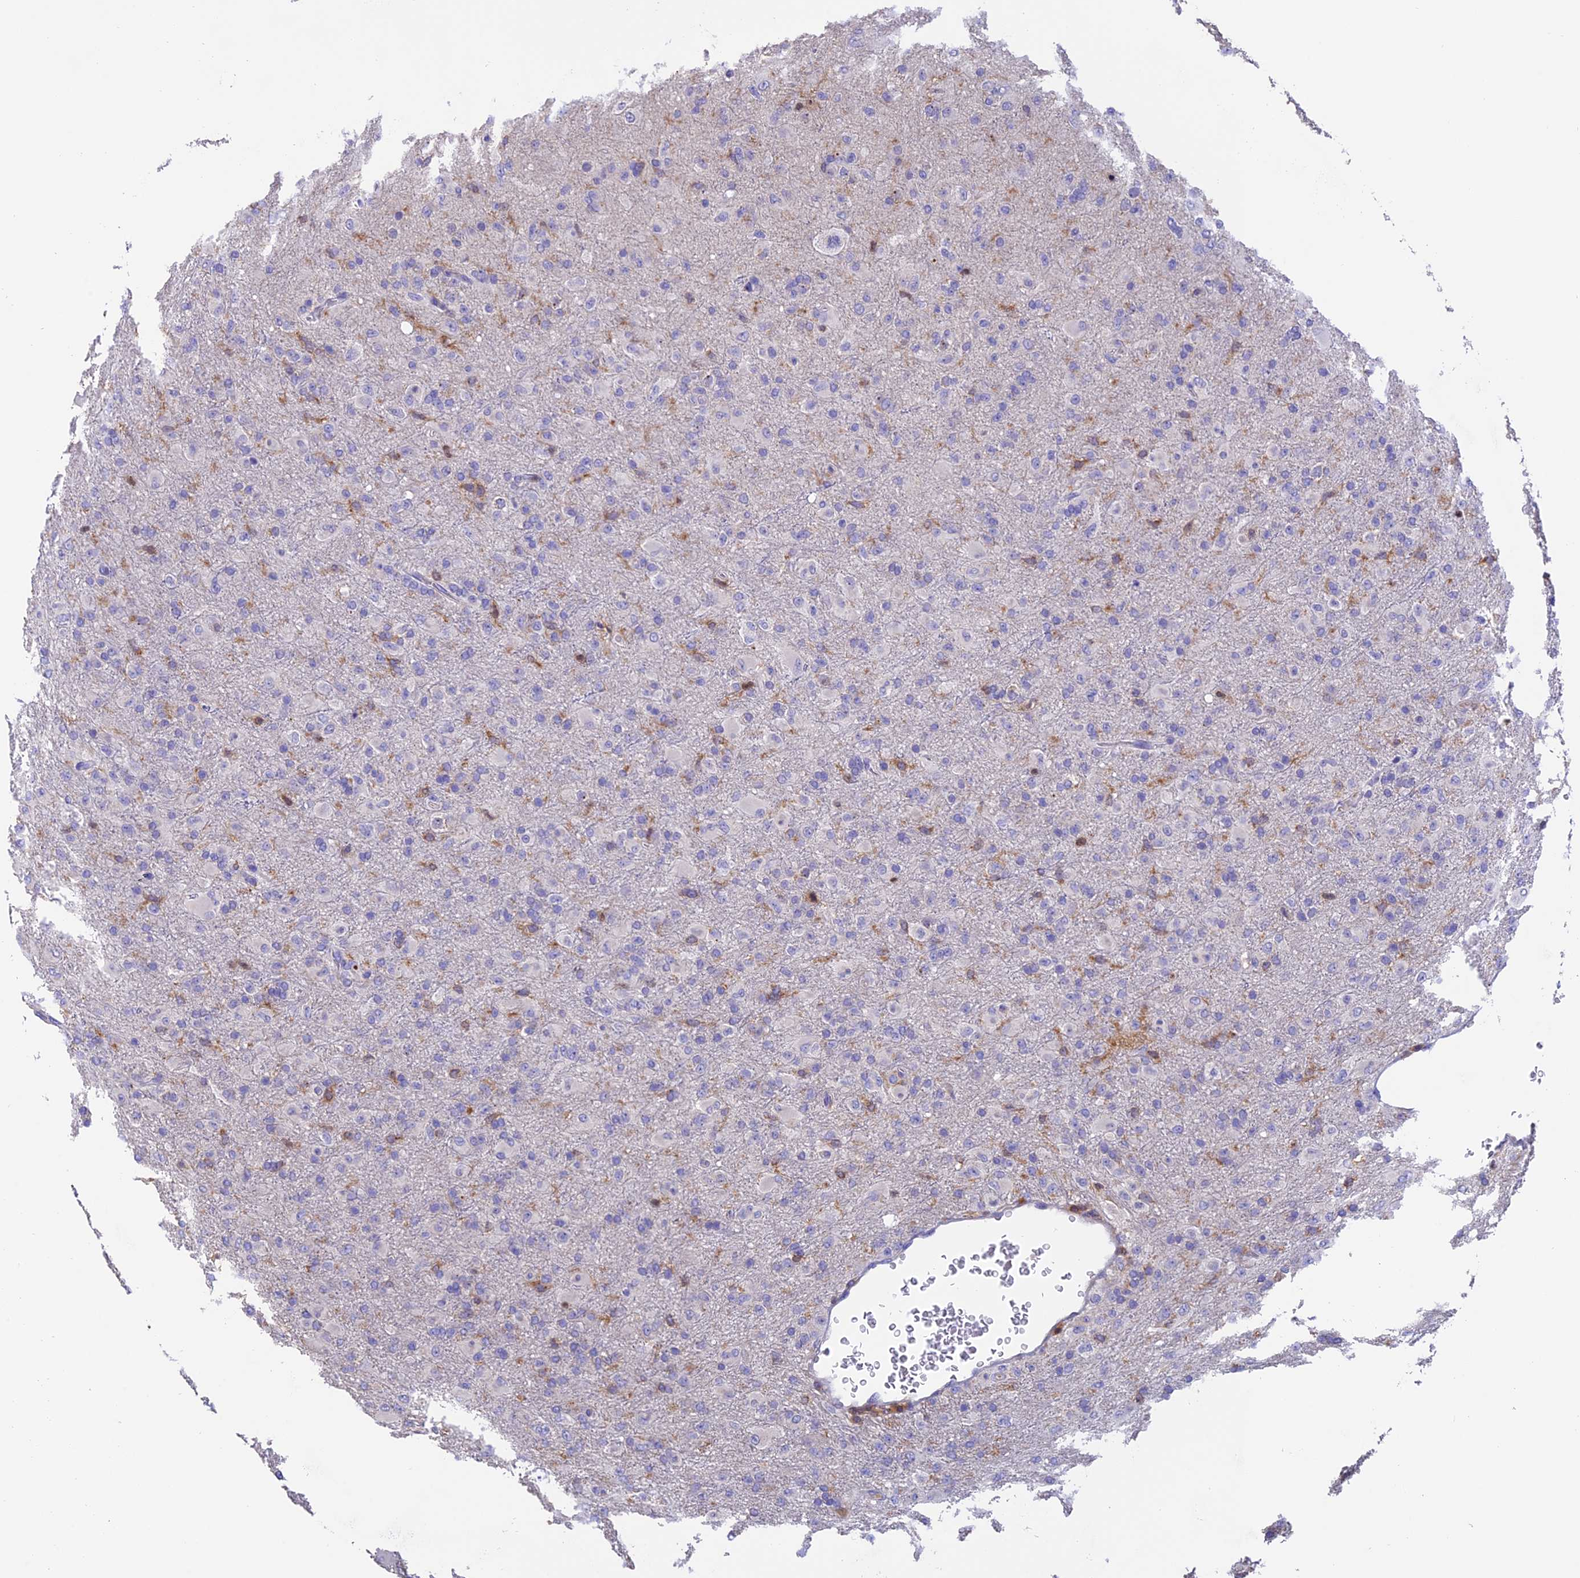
{"staining": {"intensity": "negative", "quantity": "none", "location": "none"}, "tissue": "glioma", "cell_type": "Tumor cells", "image_type": "cancer", "snomed": [{"axis": "morphology", "description": "Glioma, malignant, Low grade"}, {"axis": "topography", "description": "Brain"}], "caption": "Tumor cells show no significant positivity in glioma.", "gene": "LPXN", "patient": {"sex": "male", "age": 65}}